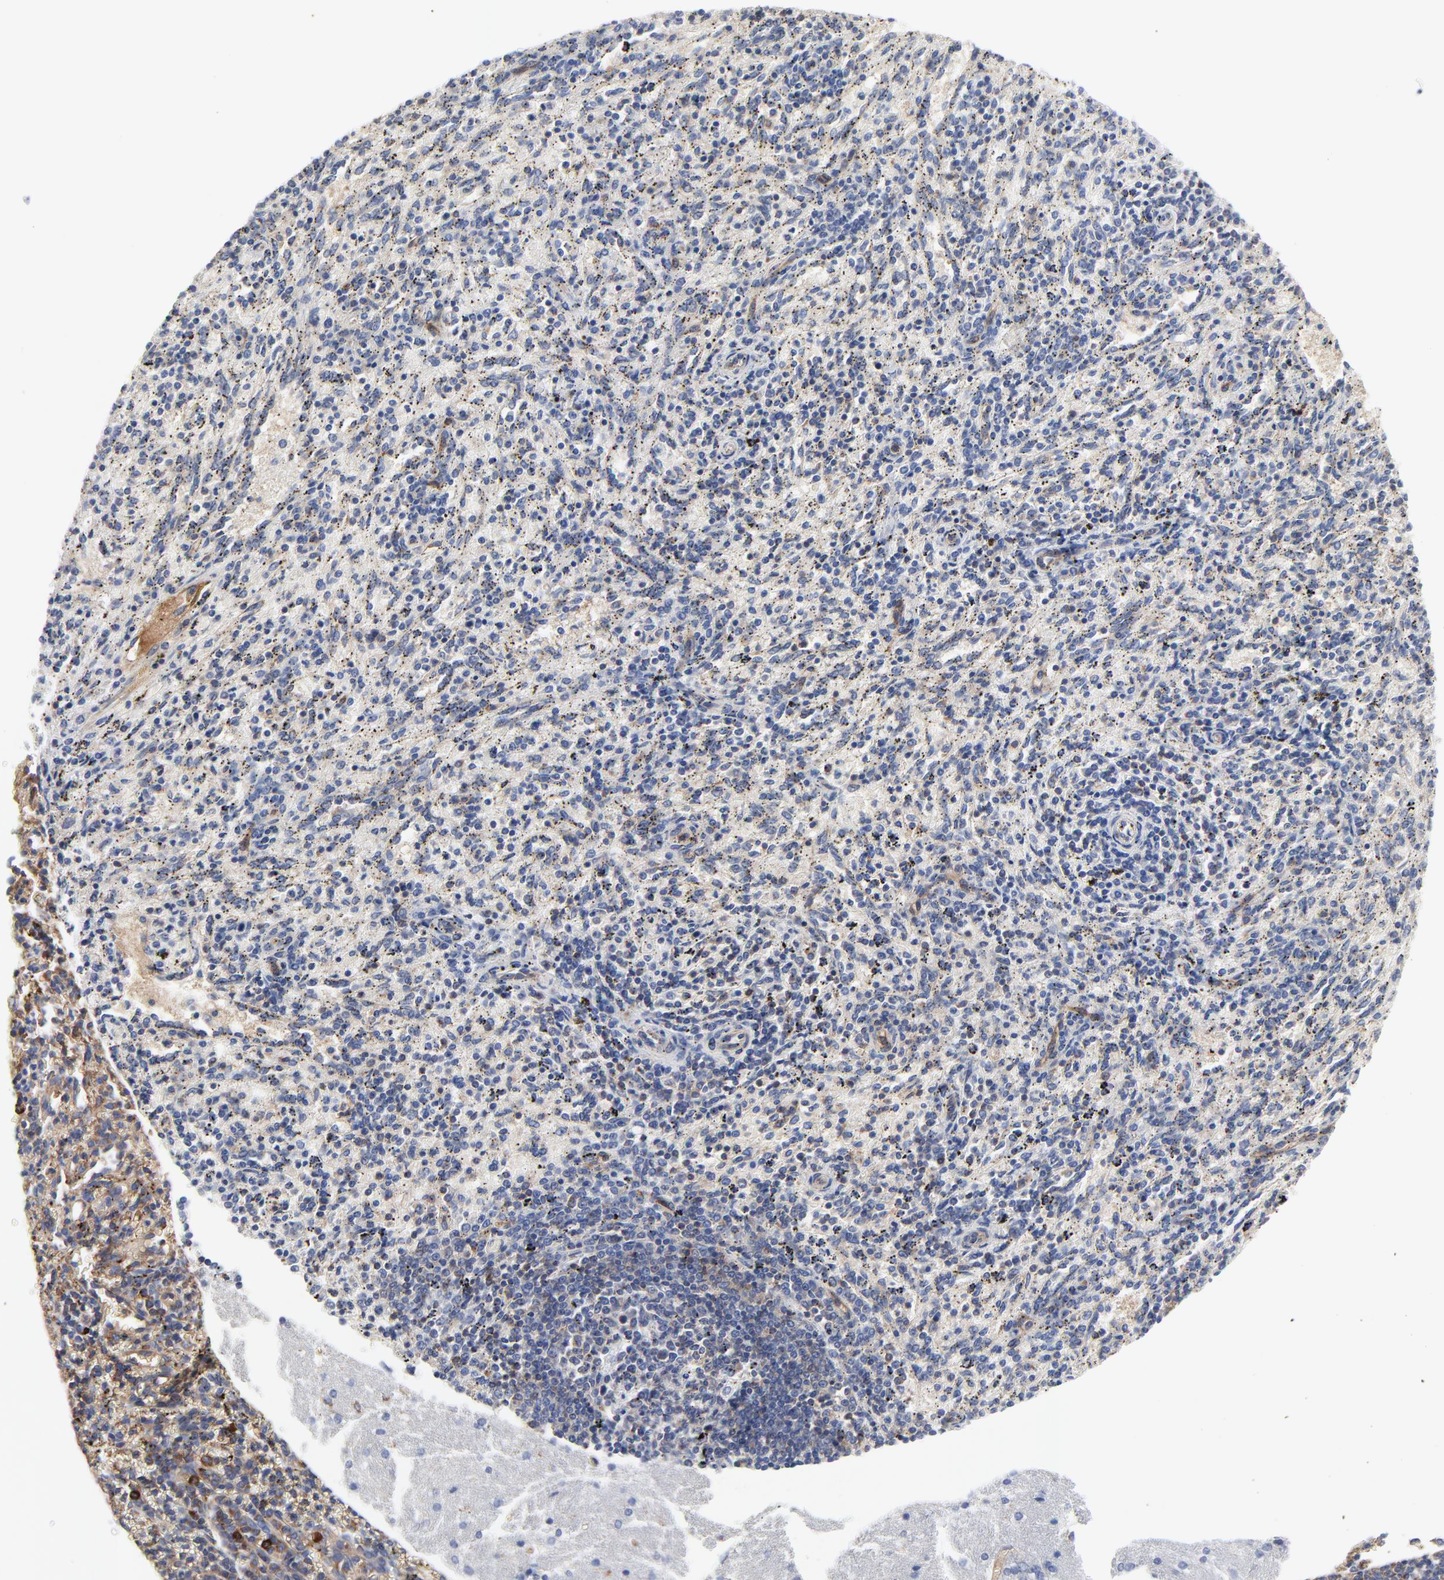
{"staining": {"intensity": "negative", "quantity": "none", "location": "none"}, "tissue": "spleen", "cell_type": "Cells in red pulp", "image_type": "normal", "snomed": [{"axis": "morphology", "description": "Normal tissue, NOS"}, {"axis": "topography", "description": "Spleen"}], "caption": "IHC micrograph of unremarkable human spleen stained for a protein (brown), which shows no positivity in cells in red pulp. Nuclei are stained in blue.", "gene": "CD2AP", "patient": {"sex": "female", "age": 10}}